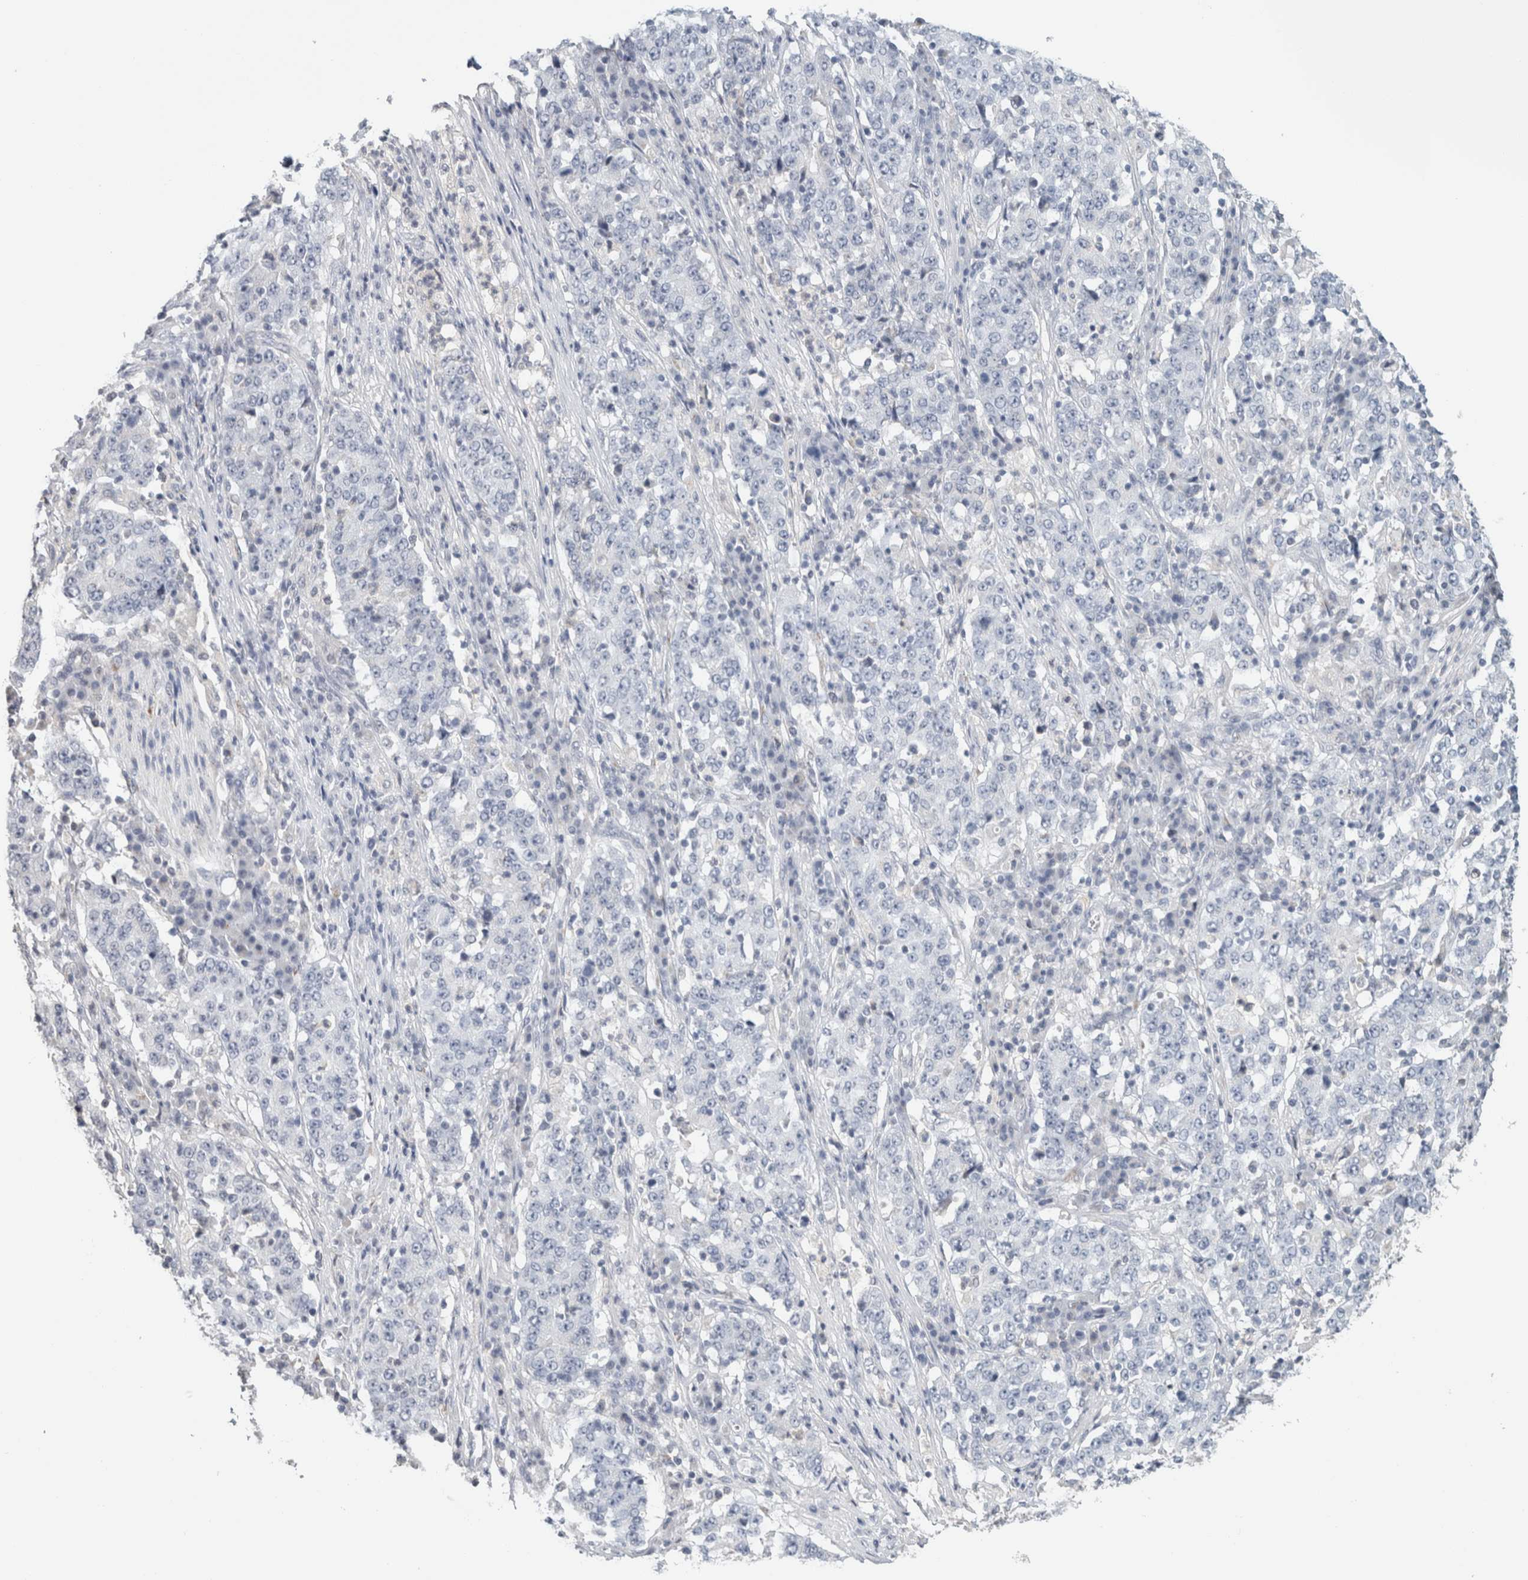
{"staining": {"intensity": "negative", "quantity": "none", "location": "none"}, "tissue": "stomach cancer", "cell_type": "Tumor cells", "image_type": "cancer", "snomed": [{"axis": "morphology", "description": "Adenocarcinoma, NOS"}, {"axis": "topography", "description": "Stomach"}], "caption": "A micrograph of human stomach cancer (adenocarcinoma) is negative for staining in tumor cells. (Immunohistochemistry (ihc), brightfield microscopy, high magnification).", "gene": "CRAT", "patient": {"sex": "male", "age": 59}}